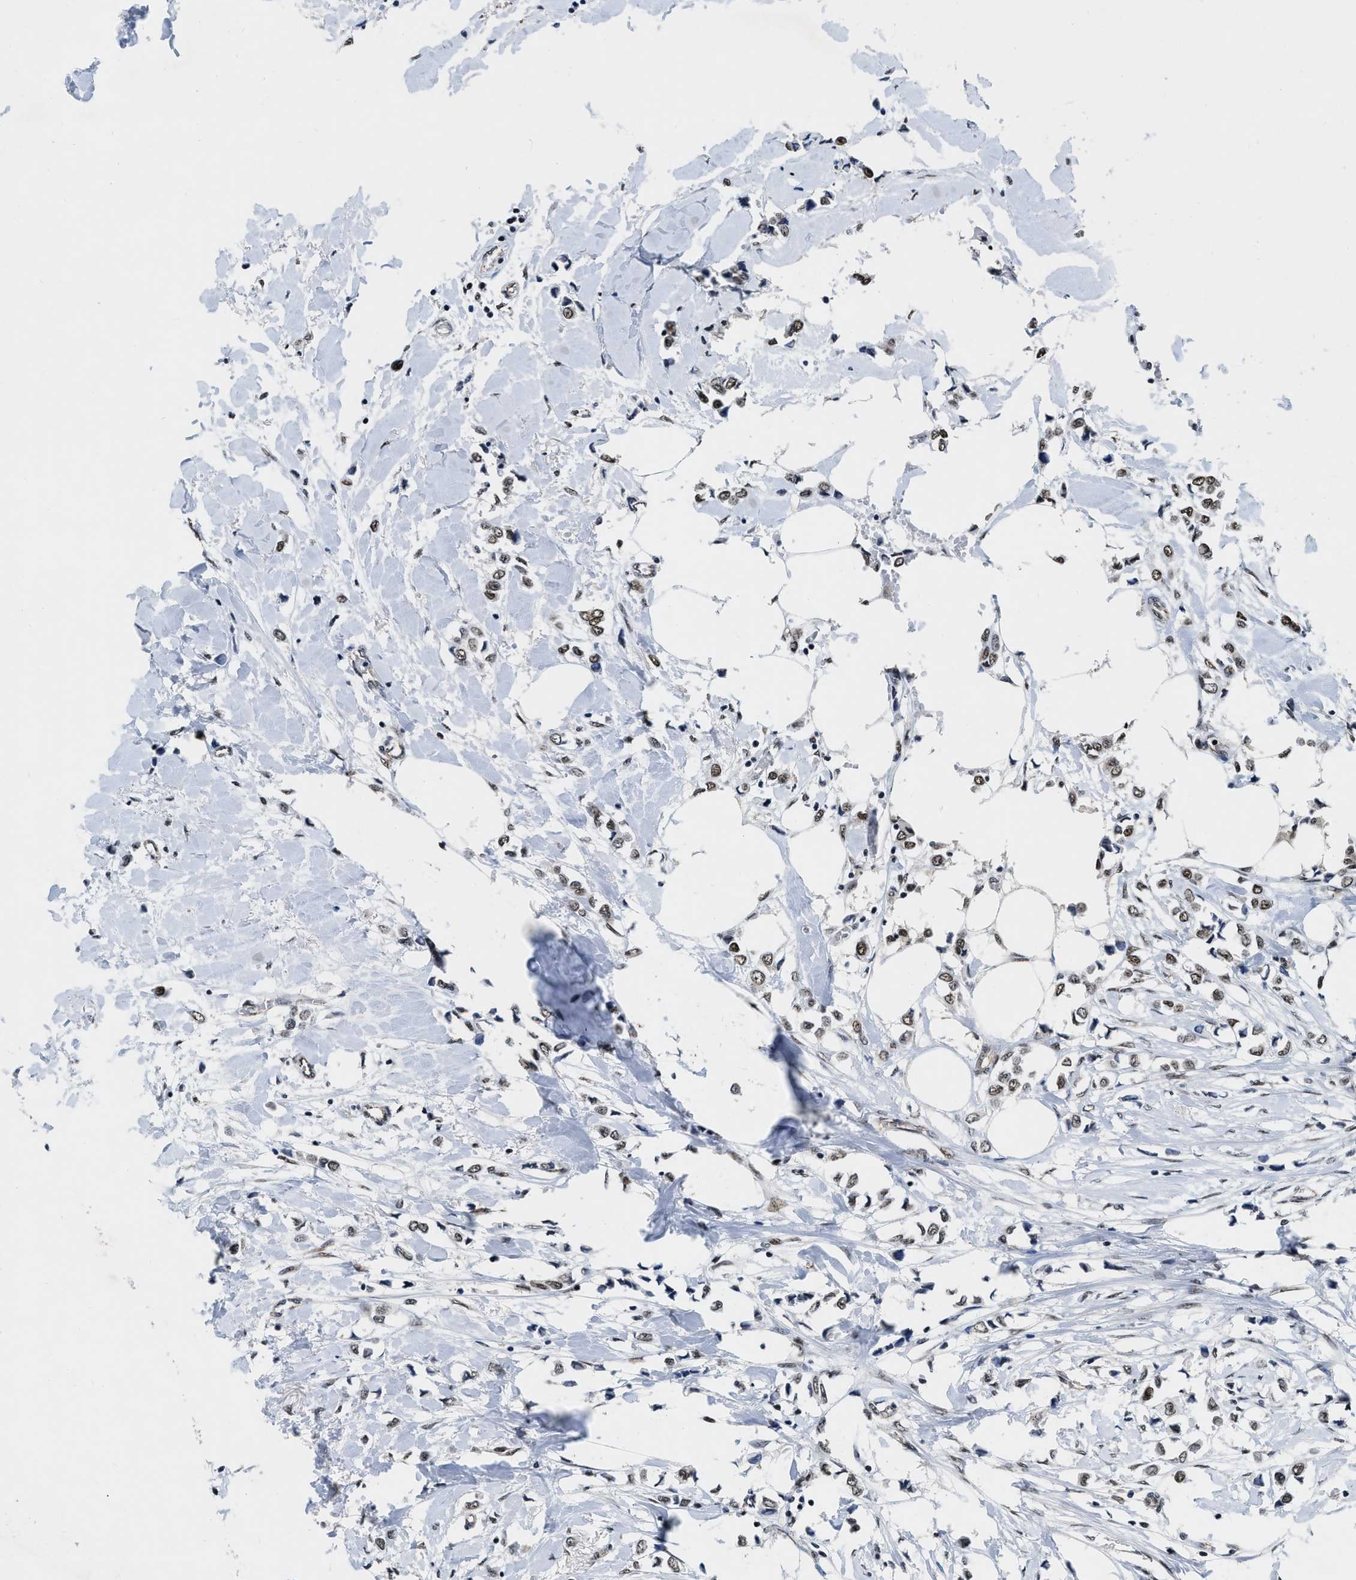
{"staining": {"intensity": "weak", "quantity": ">75%", "location": "nuclear"}, "tissue": "breast cancer", "cell_type": "Tumor cells", "image_type": "cancer", "snomed": [{"axis": "morphology", "description": "Lobular carcinoma"}, {"axis": "topography", "description": "Breast"}], "caption": "This is a histology image of IHC staining of breast cancer (lobular carcinoma), which shows weak positivity in the nuclear of tumor cells.", "gene": "CCNE1", "patient": {"sex": "female", "age": 51}}